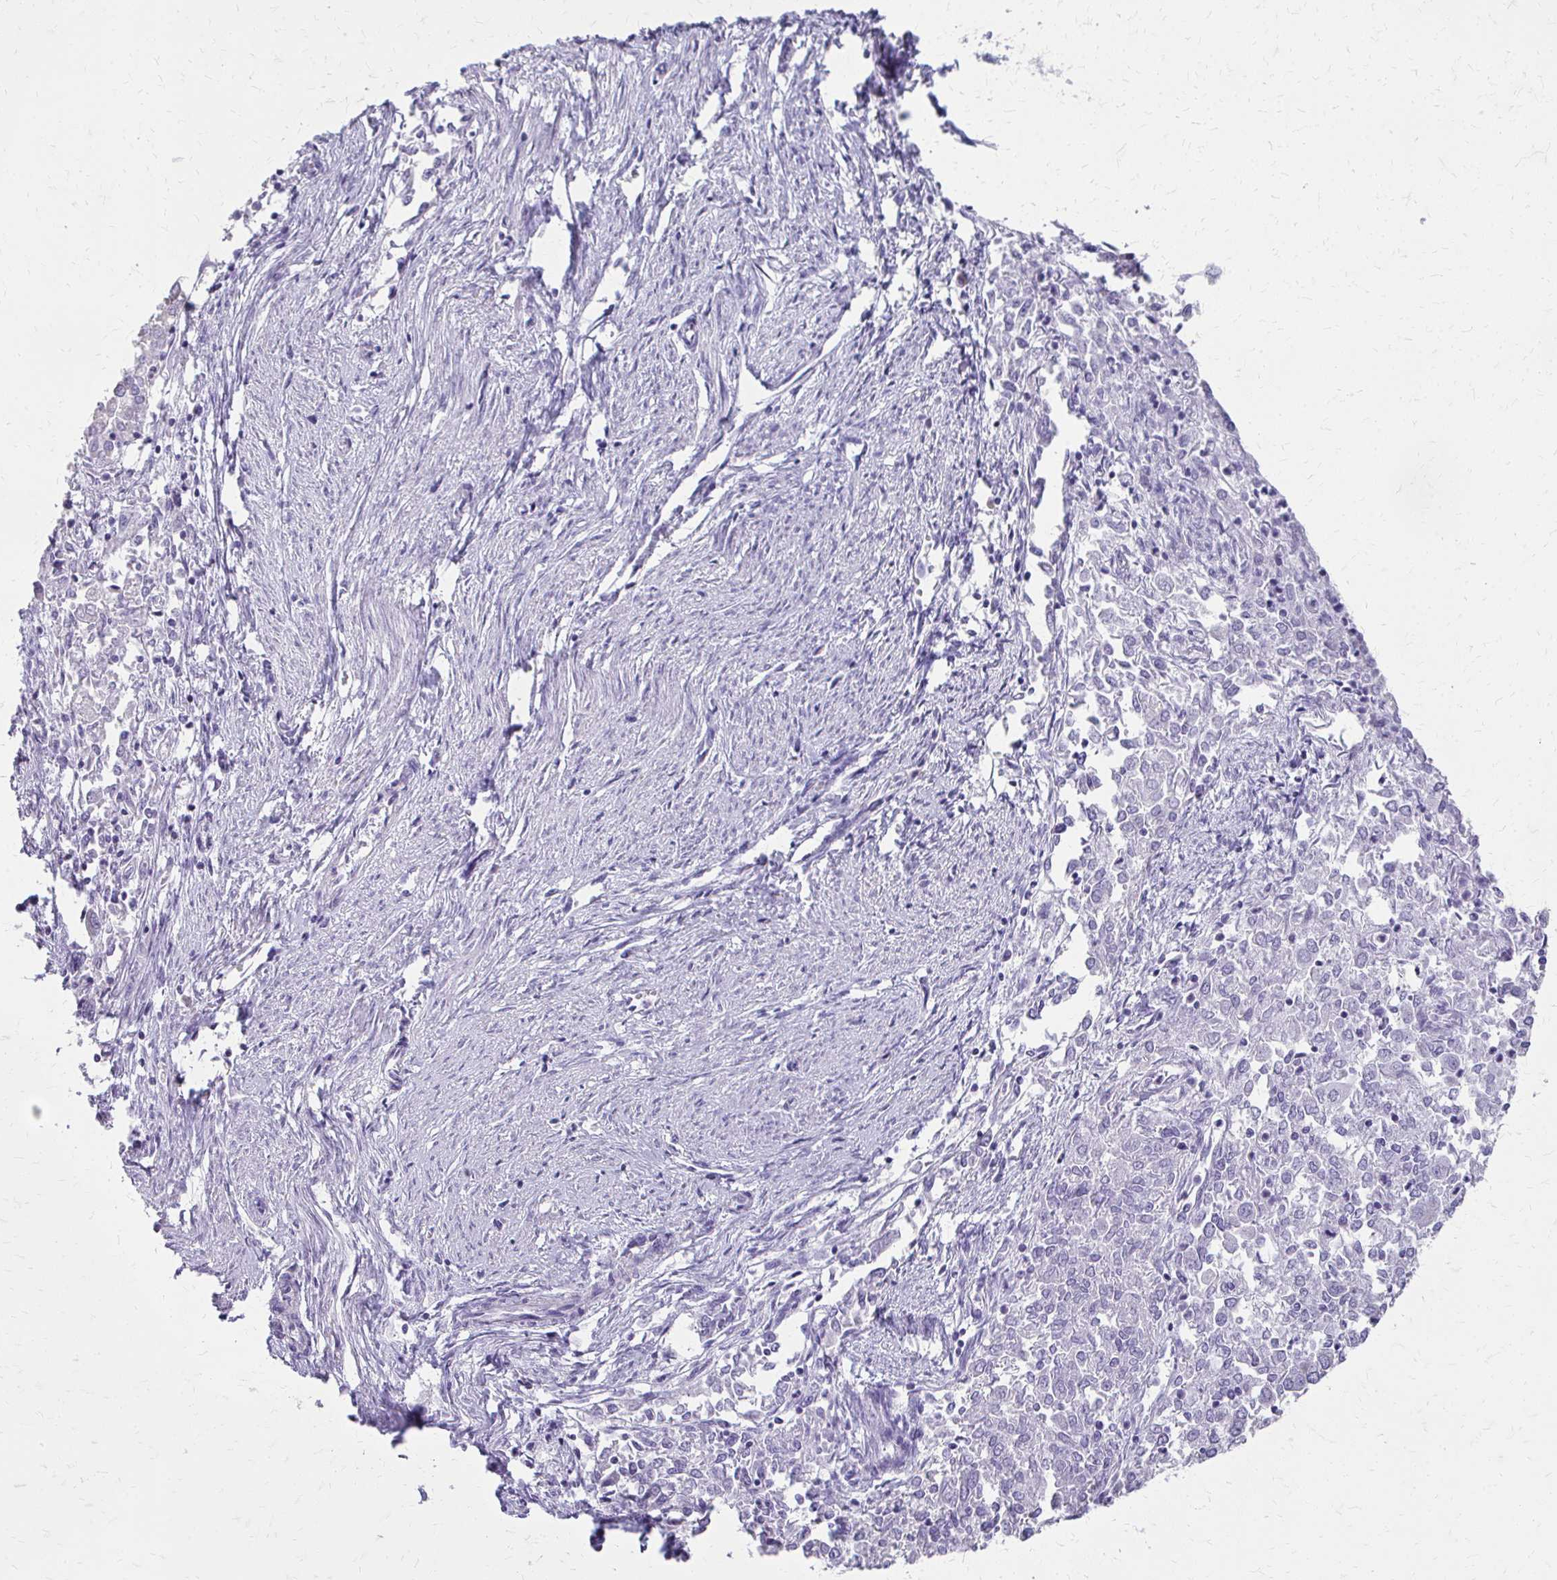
{"staining": {"intensity": "negative", "quantity": "none", "location": "none"}, "tissue": "endometrial cancer", "cell_type": "Tumor cells", "image_type": "cancer", "snomed": [{"axis": "morphology", "description": "Adenocarcinoma, NOS"}, {"axis": "topography", "description": "Endometrium"}], "caption": "Immunohistochemical staining of endometrial cancer shows no significant expression in tumor cells.", "gene": "TRIM6", "patient": {"sex": "female", "age": 57}}